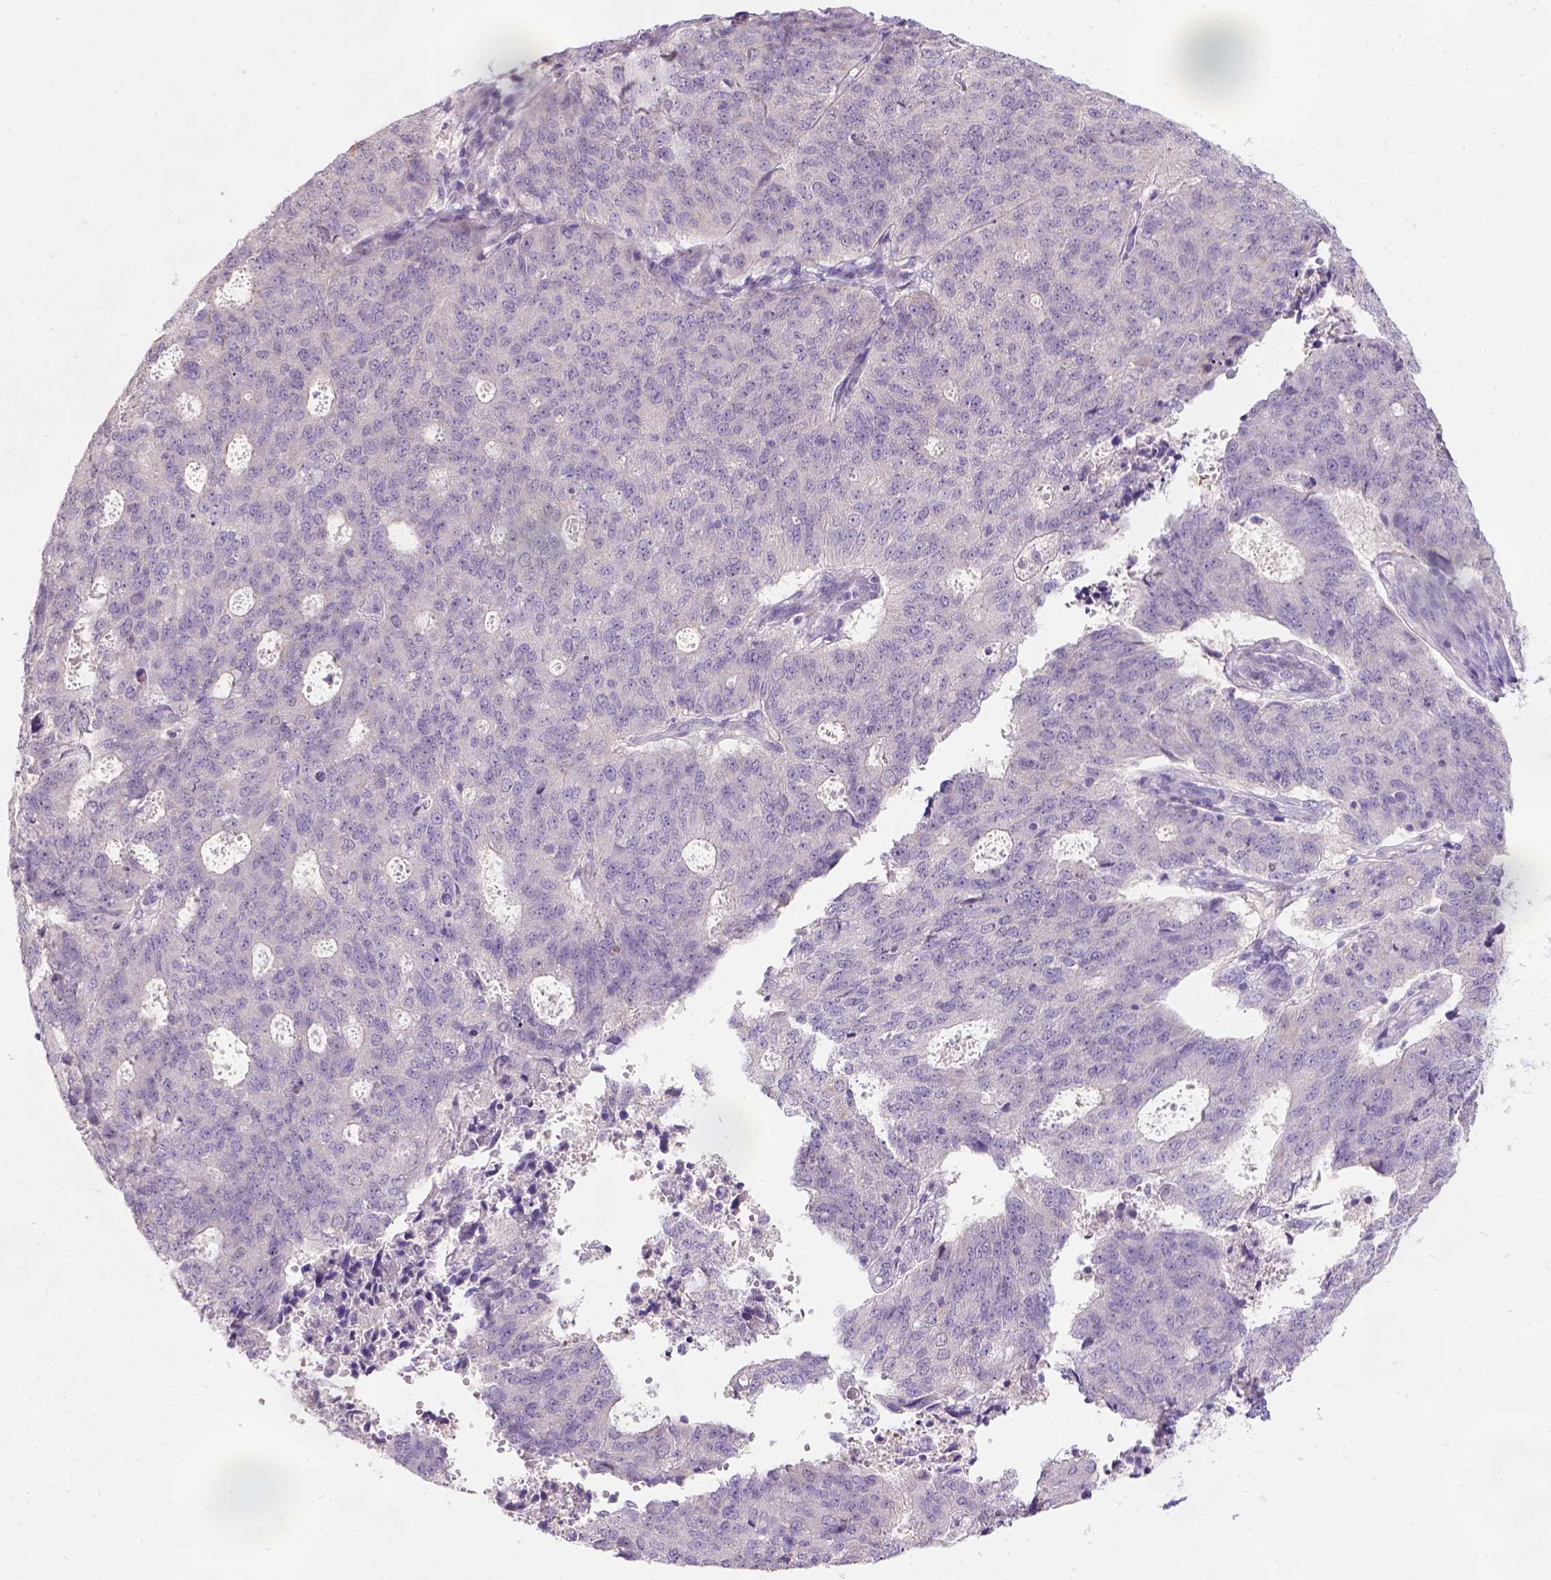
{"staining": {"intensity": "negative", "quantity": "none", "location": "none"}, "tissue": "endometrial cancer", "cell_type": "Tumor cells", "image_type": "cancer", "snomed": [{"axis": "morphology", "description": "Adenocarcinoma, NOS"}, {"axis": "topography", "description": "Endometrium"}], "caption": "Immunohistochemical staining of endometrial cancer displays no significant expression in tumor cells.", "gene": "C20orf144", "patient": {"sex": "female", "age": 82}}